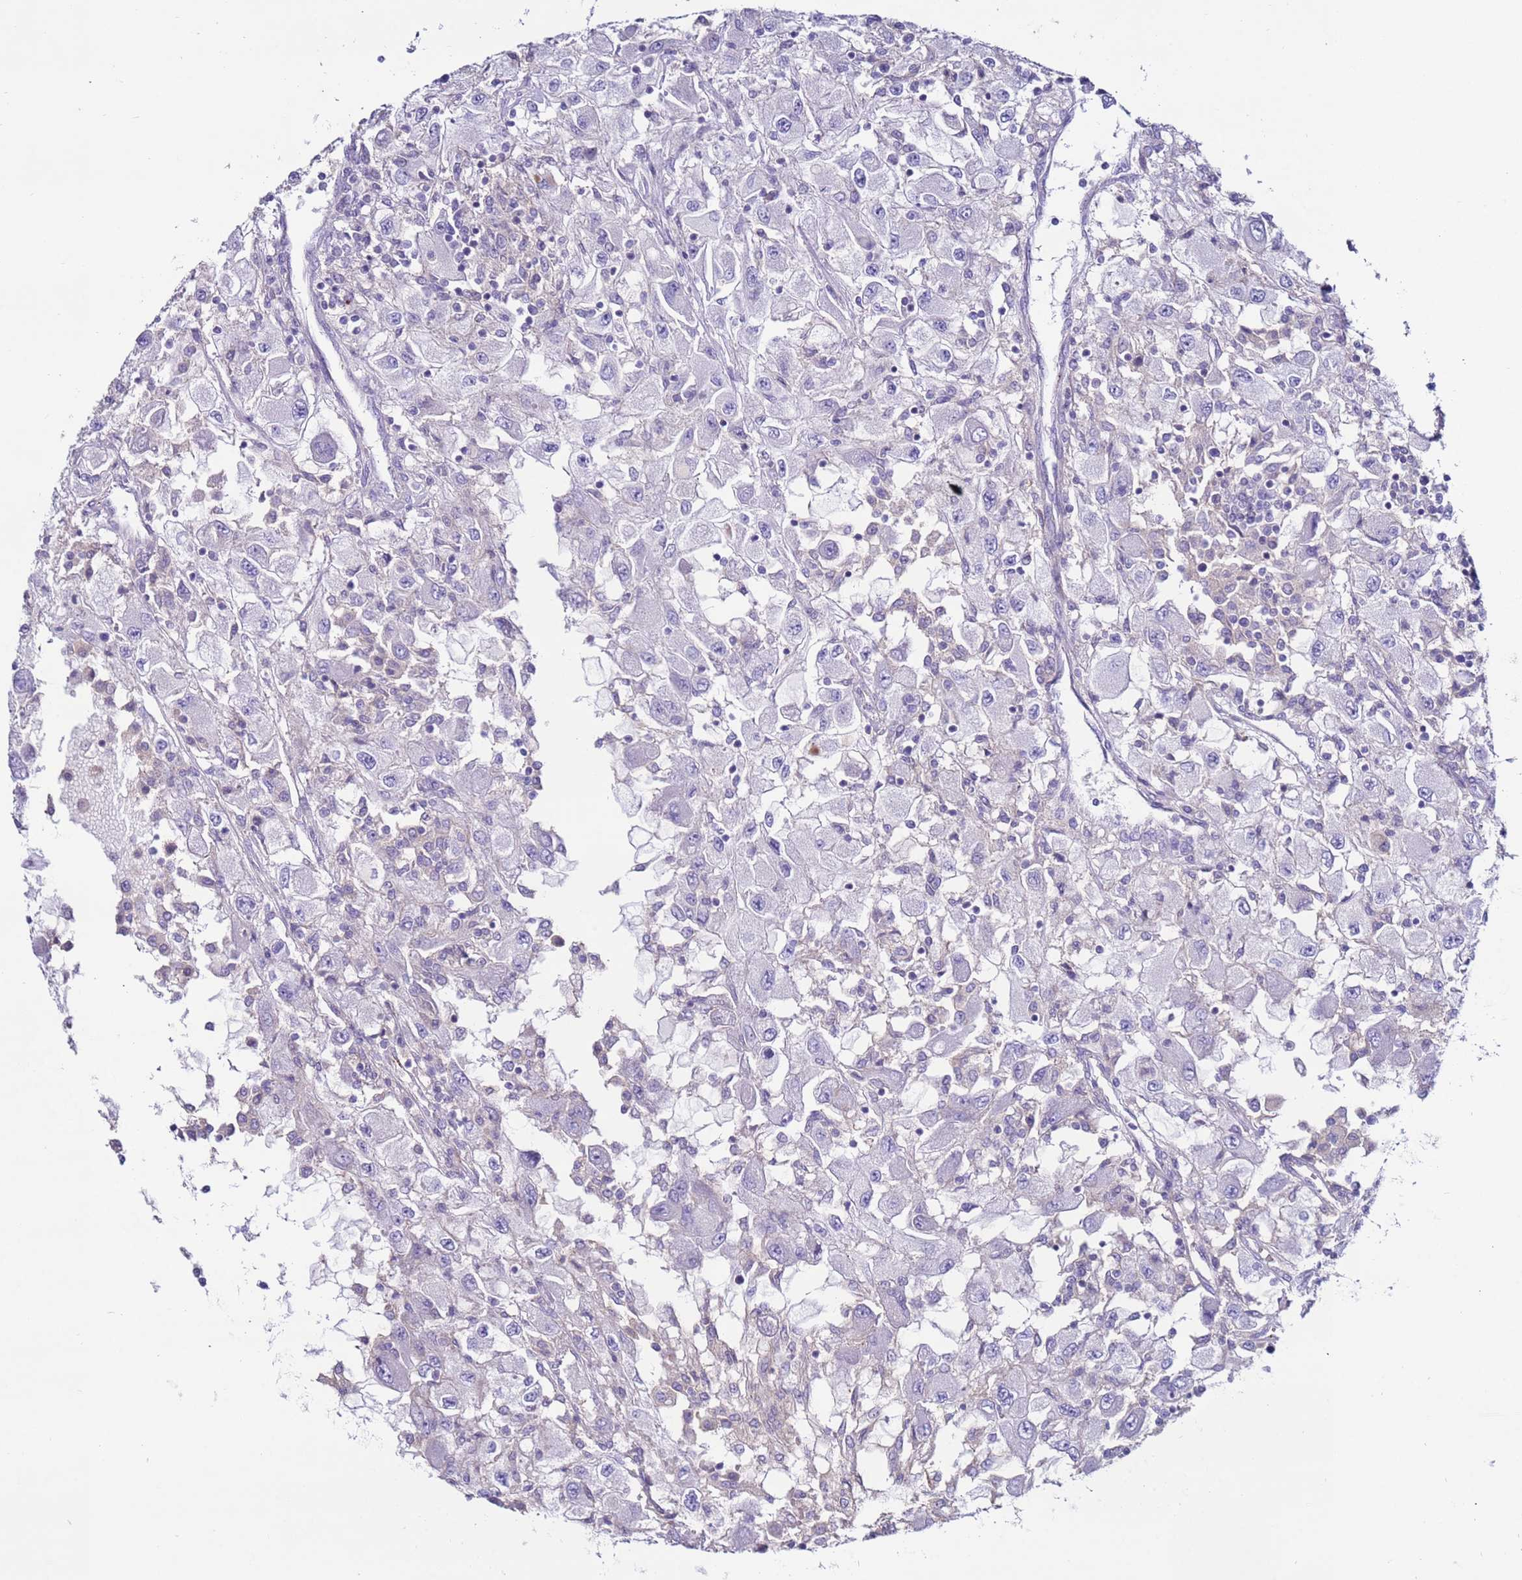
{"staining": {"intensity": "negative", "quantity": "none", "location": "none"}, "tissue": "renal cancer", "cell_type": "Tumor cells", "image_type": "cancer", "snomed": [{"axis": "morphology", "description": "Adenocarcinoma, NOS"}, {"axis": "topography", "description": "Kidney"}], "caption": "Tumor cells show no significant positivity in renal cancer (adenocarcinoma). Brightfield microscopy of IHC stained with DAB (3,3'-diaminobenzidine) (brown) and hematoxylin (blue), captured at high magnification.", "gene": "CLEC4M", "patient": {"sex": "female", "age": 67}}